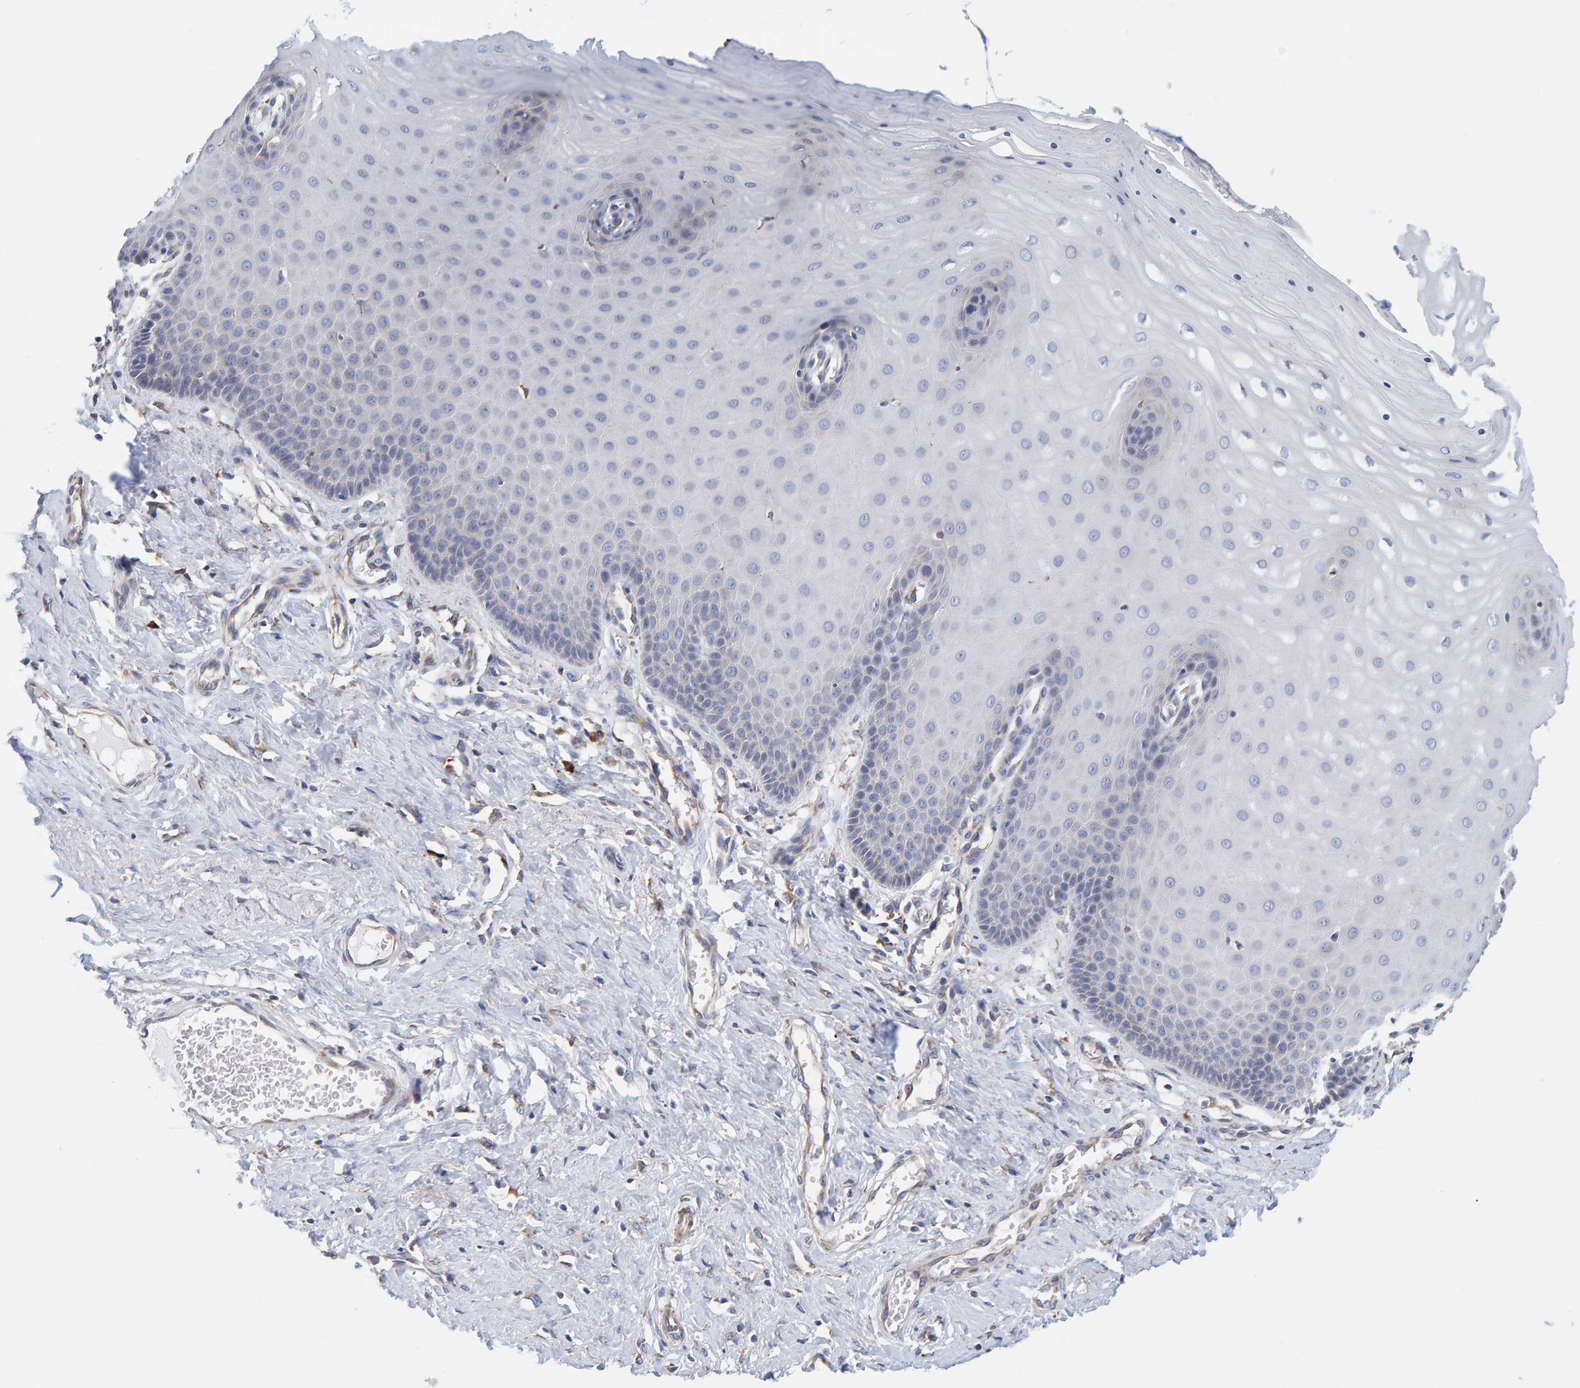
{"staining": {"intensity": "weak", "quantity": ">75%", "location": "cytoplasmic/membranous"}, "tissue": "cervix", "cell_type": "Glandular cells", "image_type": "normal", "snomed": [{"axis": "morphology", "description": "Normal tissue, NOS"}, {"axis": "topography", "description": "Cervix"}], "caption": "Cervix stained with a brown dye shows weak cytoplasmic/membranous positive expression in approximately >75% of glandular cells.", "gene": "SGPL1", "patient": {"sex": "female", "age": 55}}